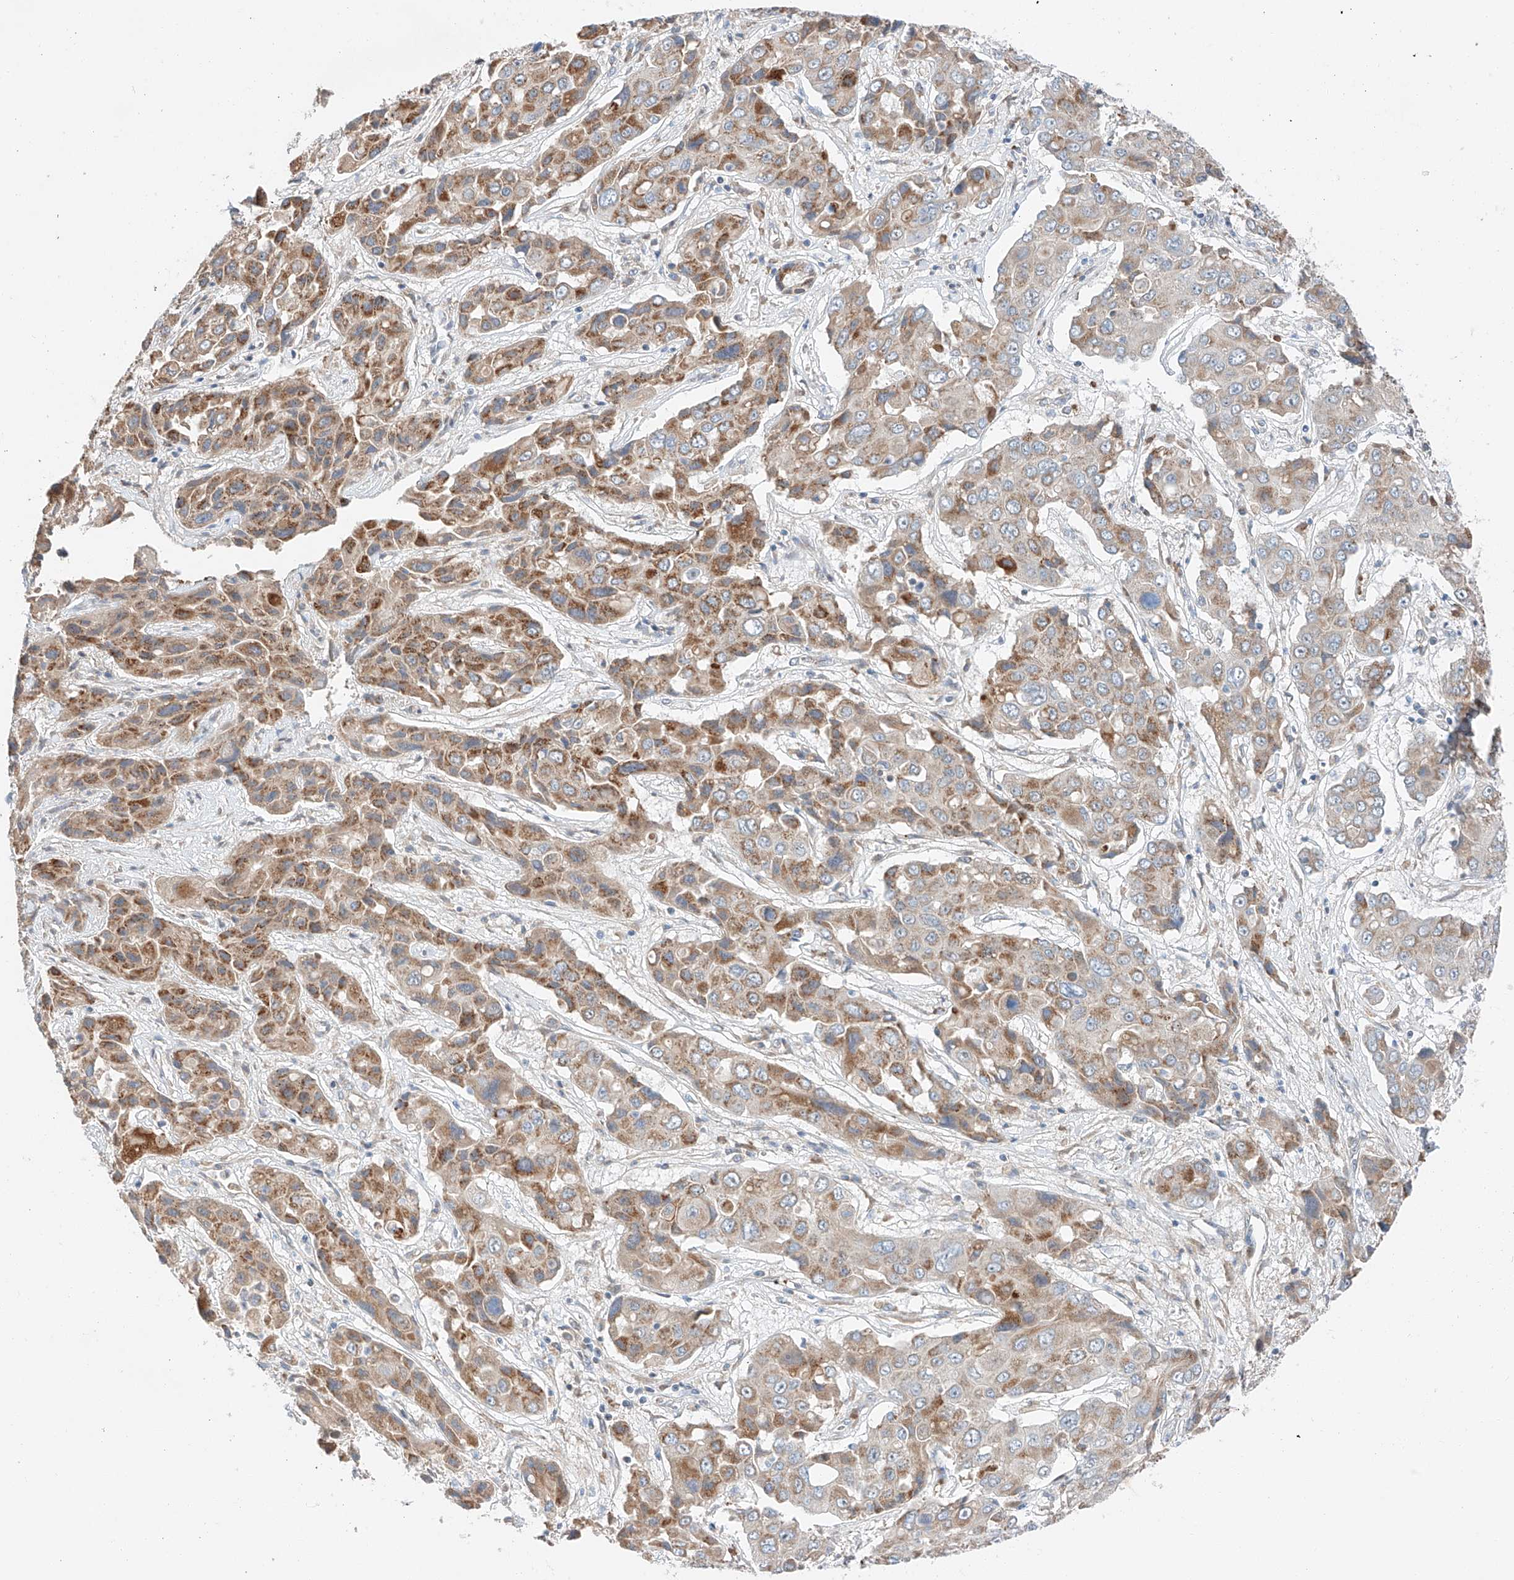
{"staining": {"intensity": "moderate", "quantity": ">75%", "location": "cytoplasmic/membranous"}, "tissue": "liver cancer", "cell_type": "Tumor cells", "image_type": "cancer", "snomed": [{"axis": "morphology", "description": "Cholangiocarcinoma"}, {"axis": "topography", "description": "Liver"}], "caption": "Immunohistochemistry (IHC) staining of liver cancer (cholangiocarcinoma), which shows medium levels of moderate cytoplasmic/membranous expression in about >75% of tumor cells indicating moderate cytoplasmic/membranous protein staining. The staining was performed using DAB (3,3'-diaminobenzidine) (brown) for protein detection and nuclei were counterstained in hematoxylin (blue).", "gene": "RUSC1", "patient": {"sex": "male", "age": 67}}